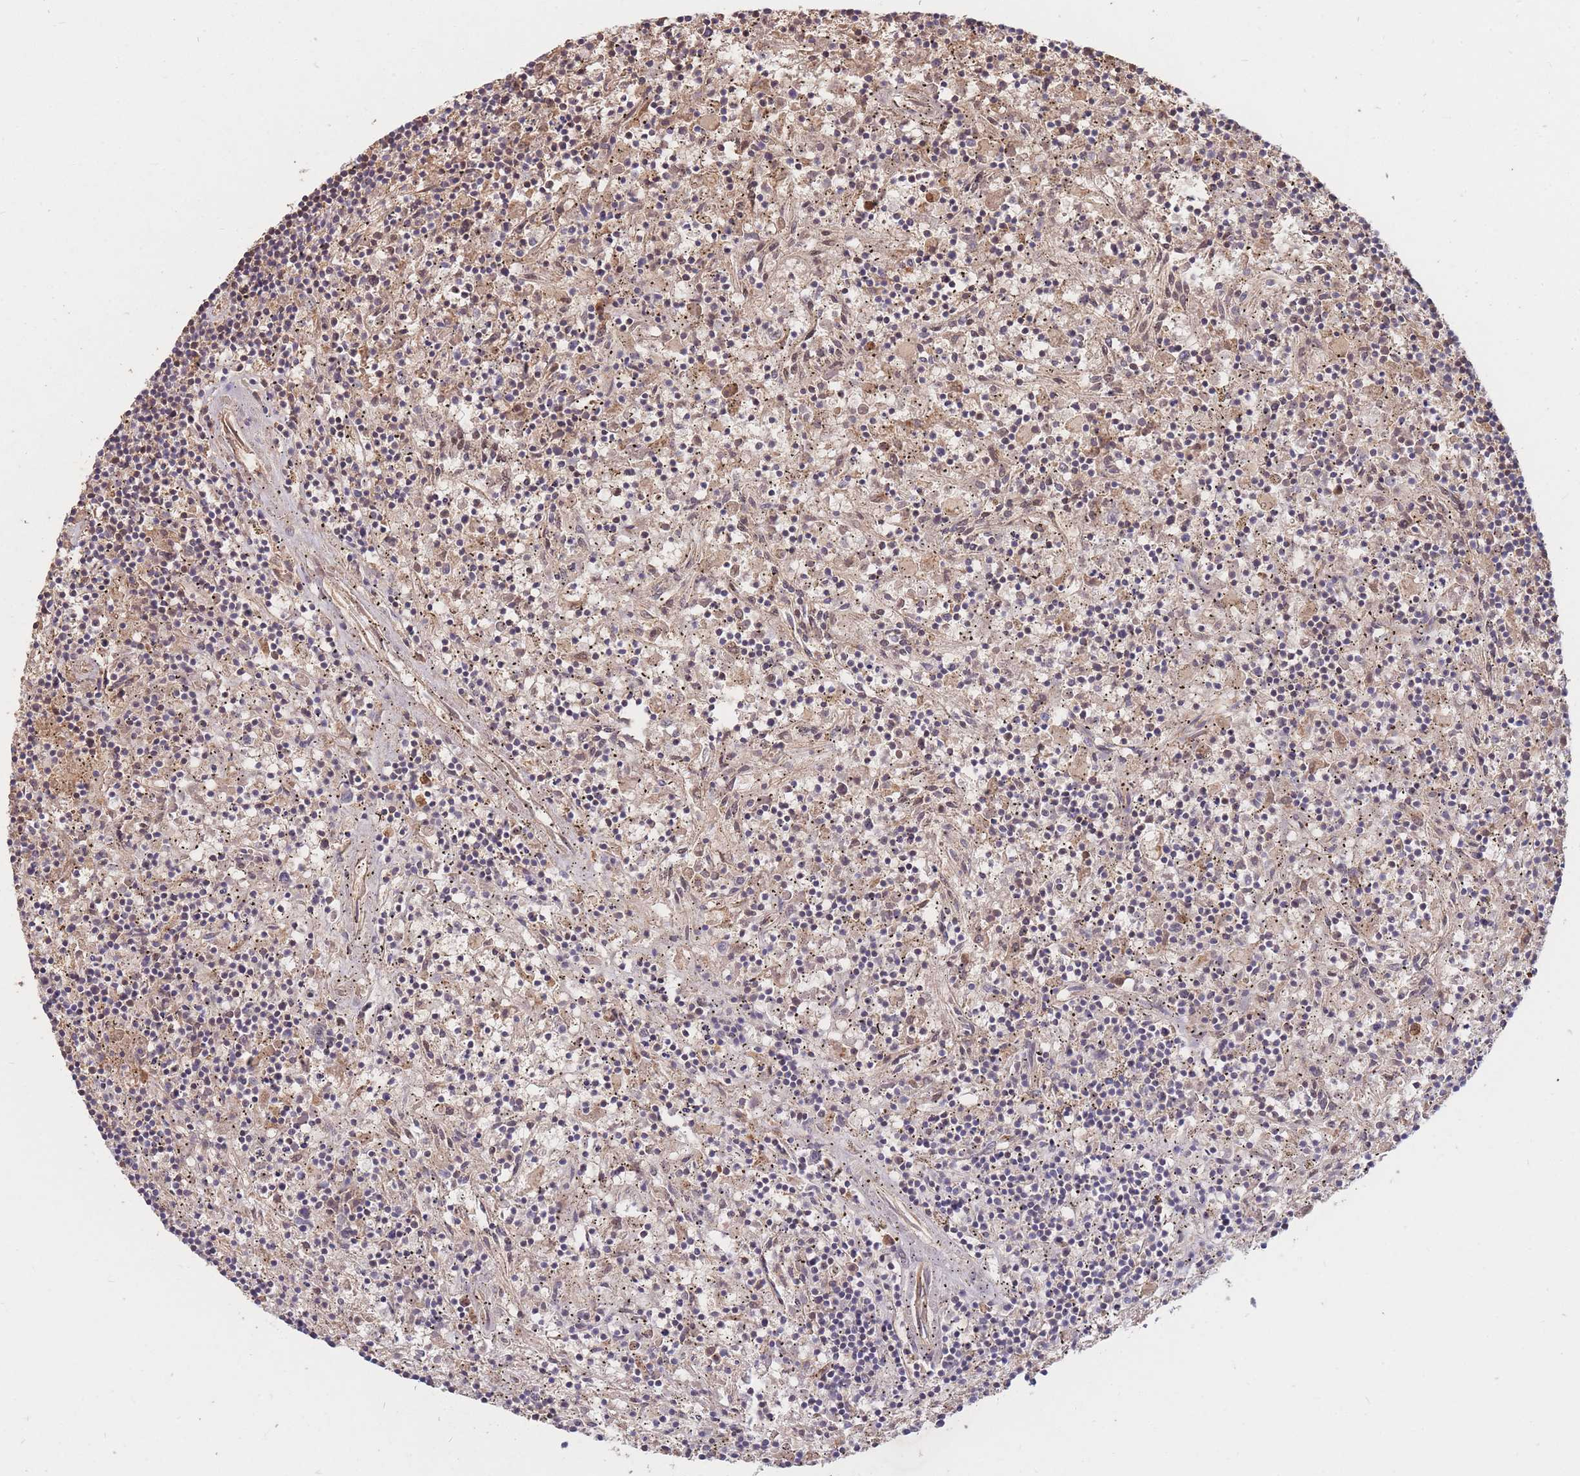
{"staining": {"intensity": "weak", "quantity": "<25%", "location": "cytoplasmic/membranous"}, "tissue": "lymphoma", "cell_type": "Tumor cells", "image_type": "cancer", "snomed": [{"axis": "morphology", "description": "Malignant lymphoma, non-Hodgkin's type, Low grade"}, {"axis": "topography", "description": "Spleen"}], "caption": "This is a micrograph of immunohistochemistry (IHC) staining of malignant lymphoma, non-Hodgkin's type (low-grade), which shows no expression in tumor cells.", "gene": "PTPMT1", "patient": {"sex": "male", "age": 76}}